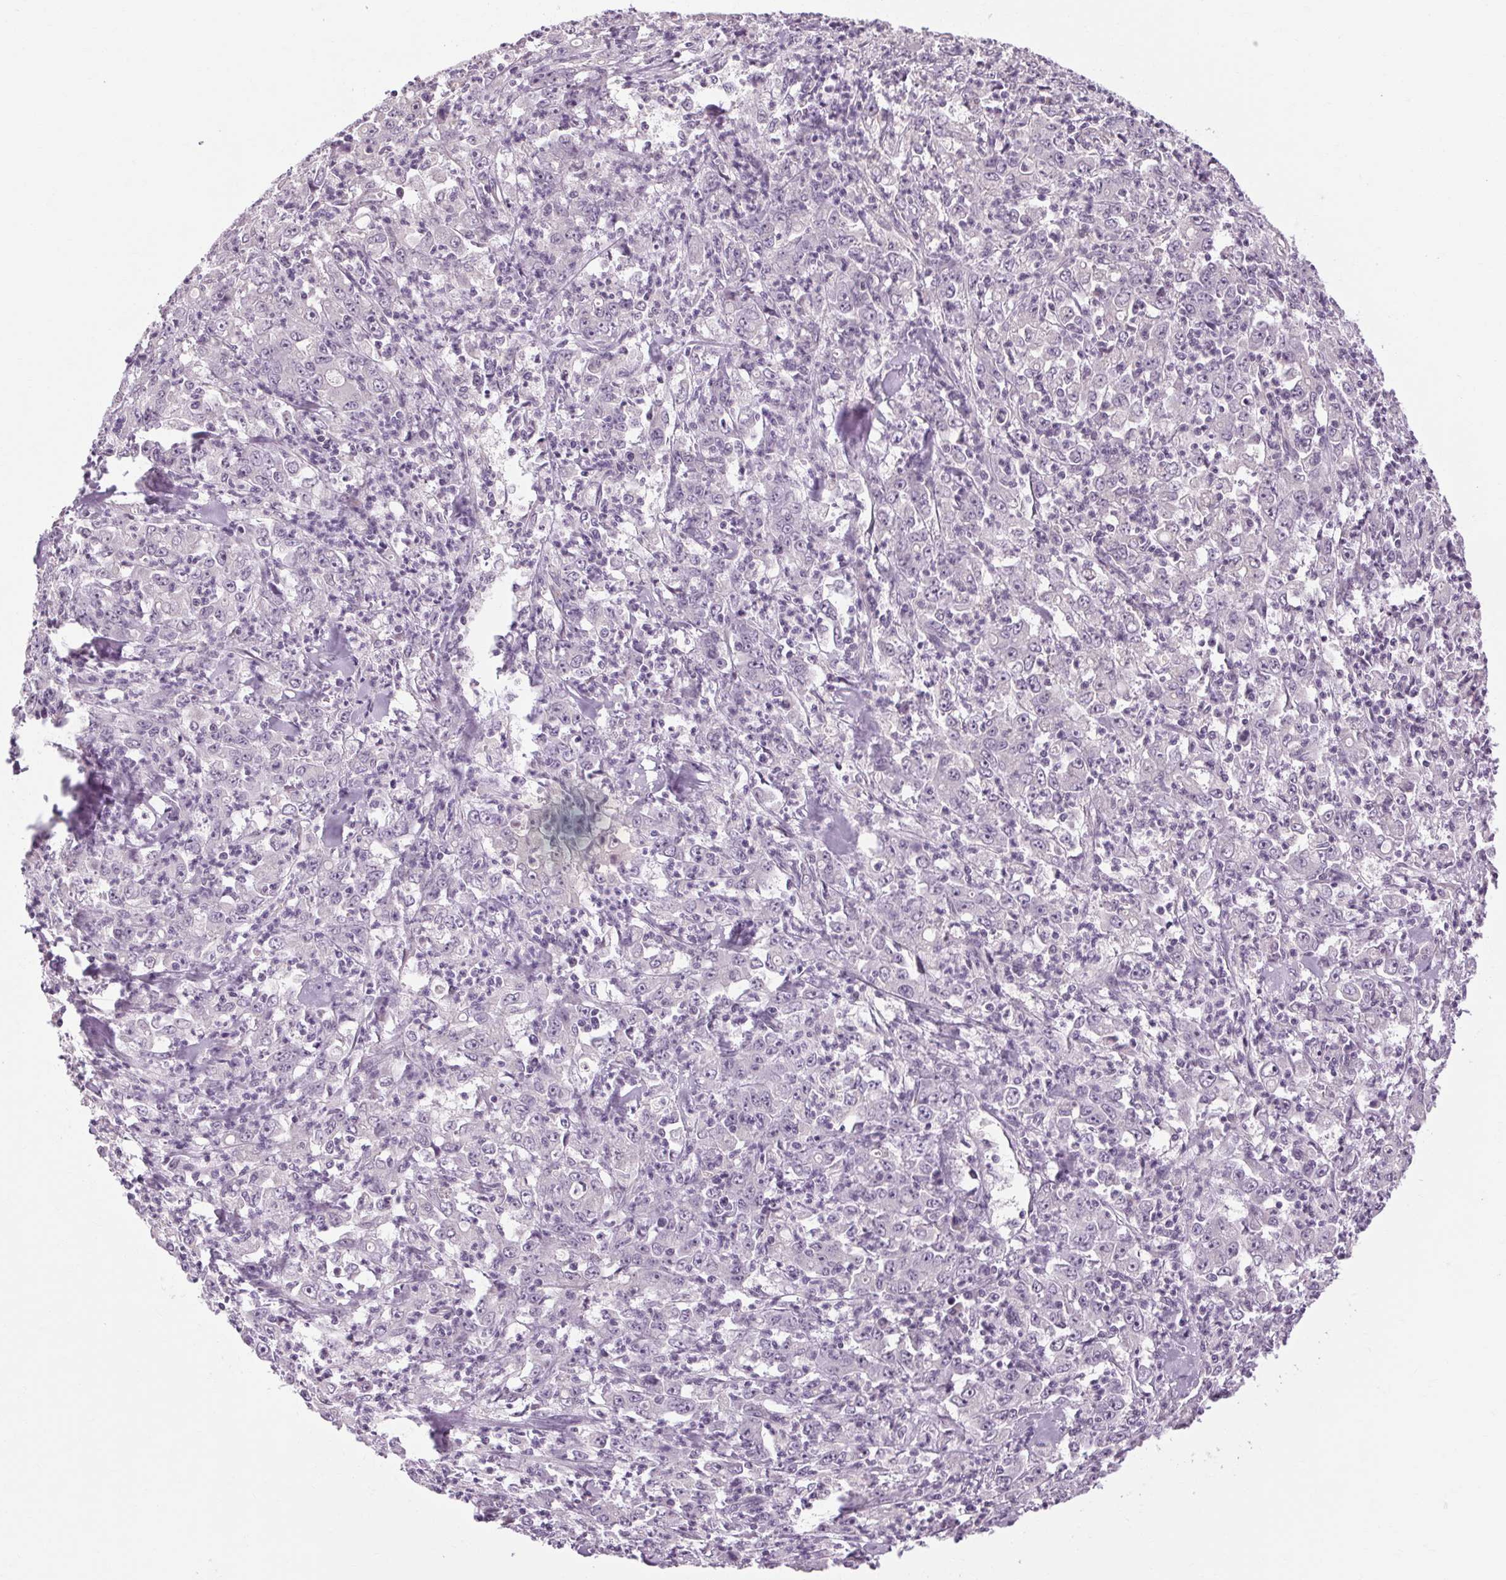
{"staining": {"intensity": "negative", "quantity": "none", "location": "none"}, "tissue": "stomach cancer", "cell_type": "Tumor cells", "image_type": "cancer", "snomed": [{"axis": "morphology", "description": "Adenocarcinoma, NOS"}, {"axis": "topography", "description": "Stomach, lower"}], "caption": "Protein analysis of adenocarcinoma (stomach) exhibits no significant staining in tumor cells.", "gene": "KLHL40", "patient": {"sex": "female", "age": 71}}